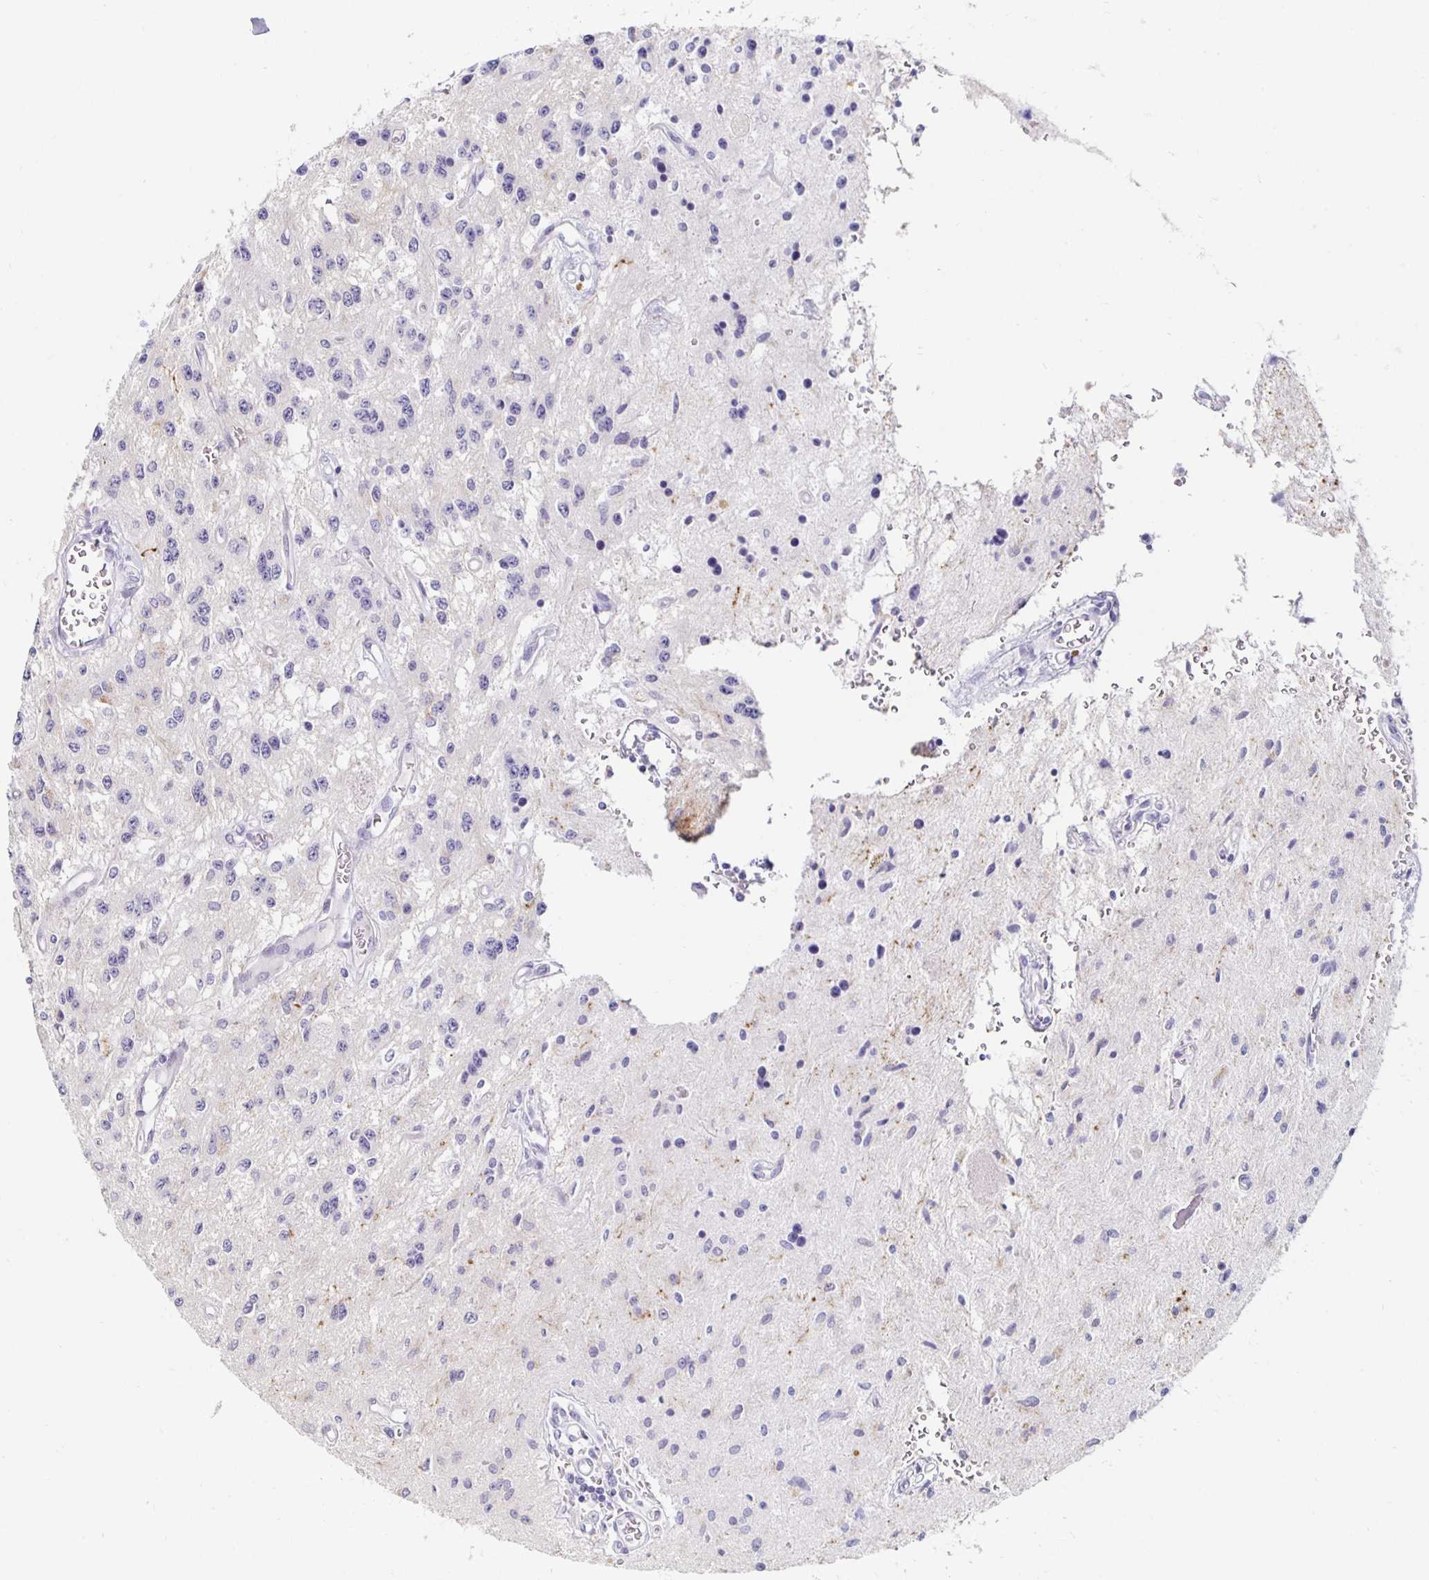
{"staining": {"intensity": "negative", "quantity": "none", "location": "none"}, "tissue": "glioma", "cell_type": "Tumor cells", "image_type": "cancer", "snomed": [{"axis": "morphology", "description": "Glioma, malignant, Low grade"}, {"axis": "topography", "description": "Cerebellum"}], "caption": "High power microscopy photomicrograph of an immunohistochemistry (IHC) histopathology image of glioma, revealing no significant staining in tumor cells.", "gene": "KCNQ2", "patient": {"sex": "female", "age": 14}}